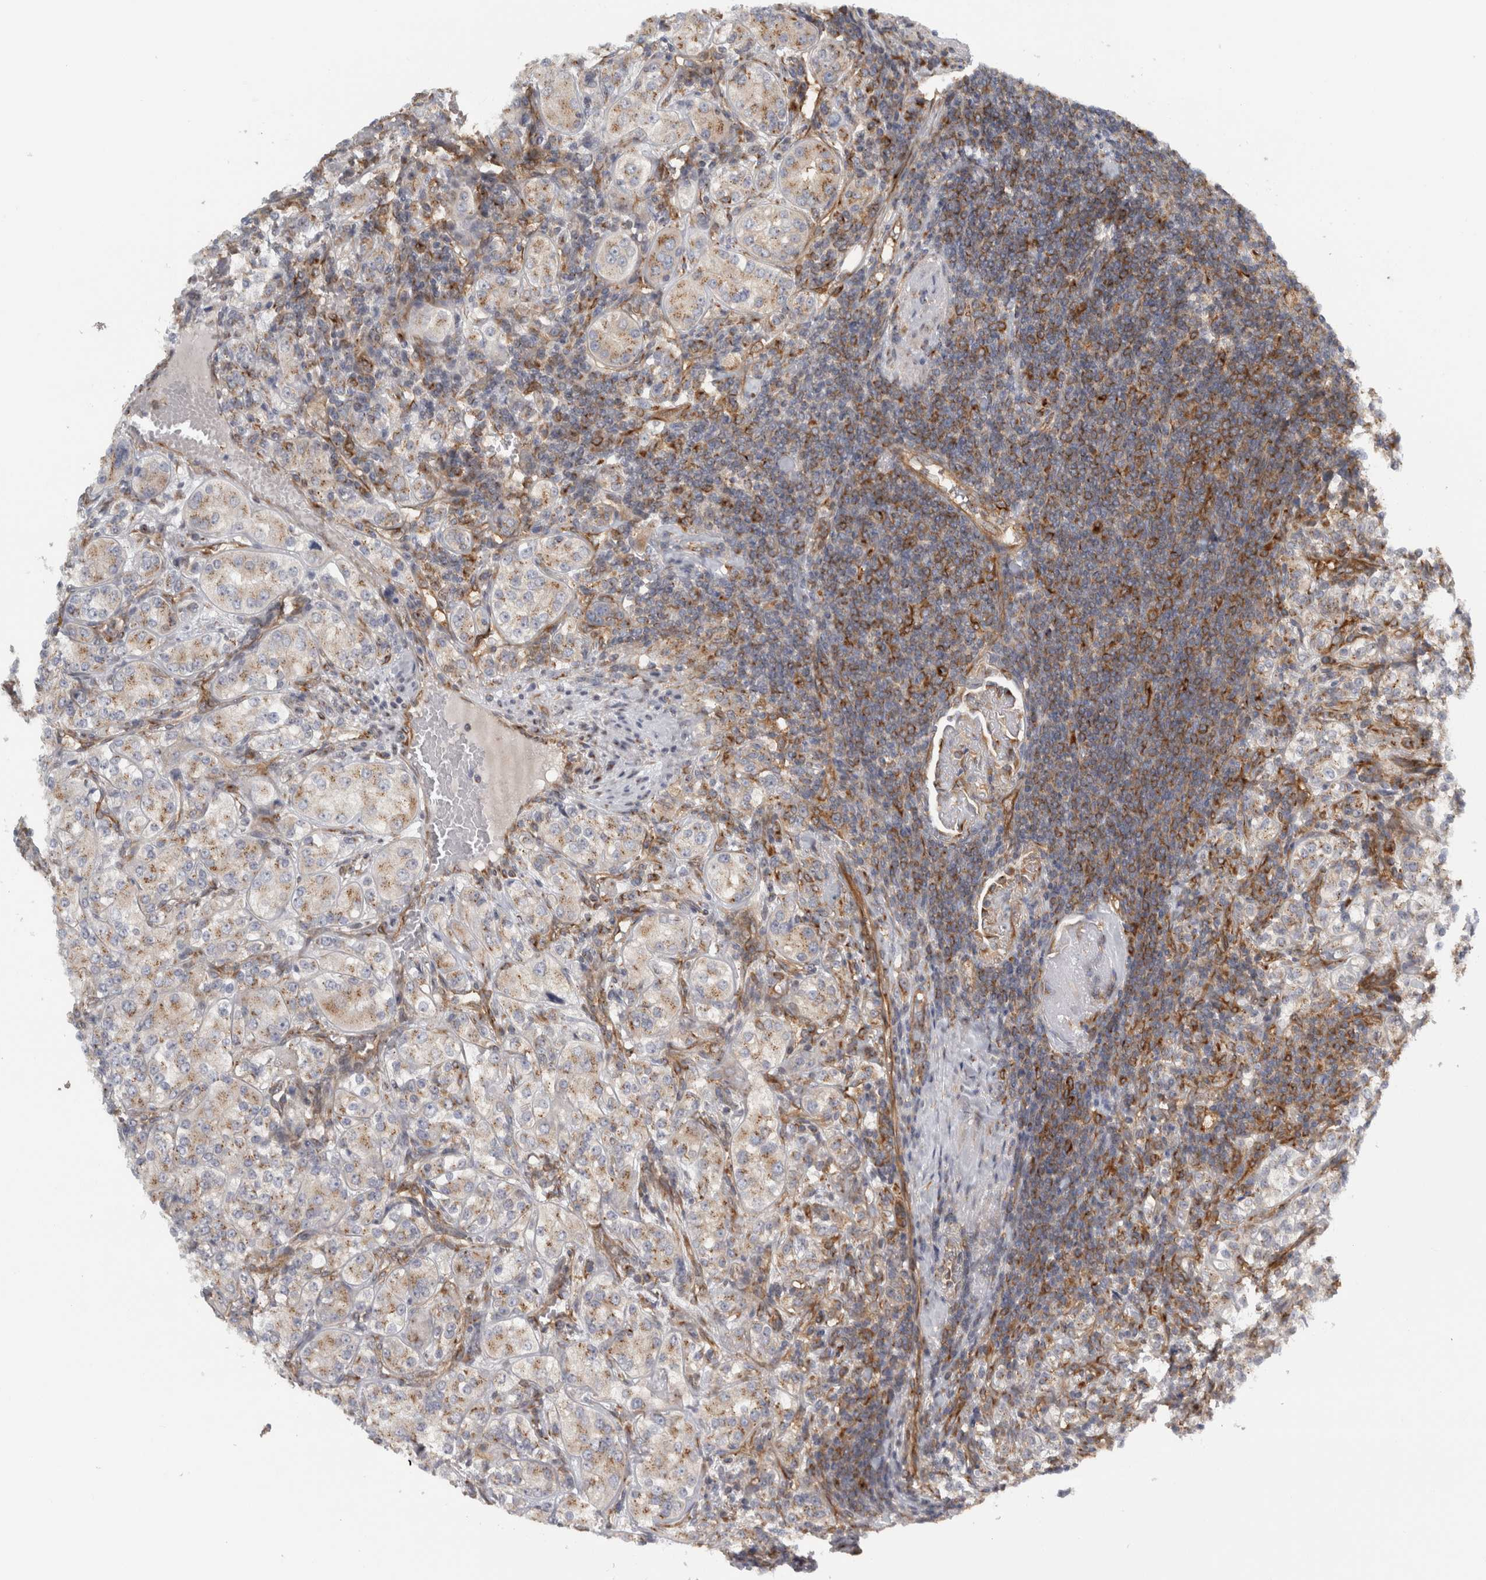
{"staining": {"intensity": "weak", "quantity": ">75%", "location": "cytoplasmic/membranous"}, "tissue": "renal cancer", "cell_type": "Tumor cells", "image_type": "cancer", "snomed": [{"axis": "morphology", "description": "Adenocarcinoma, NOS"}, {"axis": "topography", "description": "Kidney"}], "caption": "Renal adenocarcinoma stained with a protein marker demonstrates weak staining in tumor cells.", "gene": "PEX6", "patient": {"sex": "male", "age": 77}}